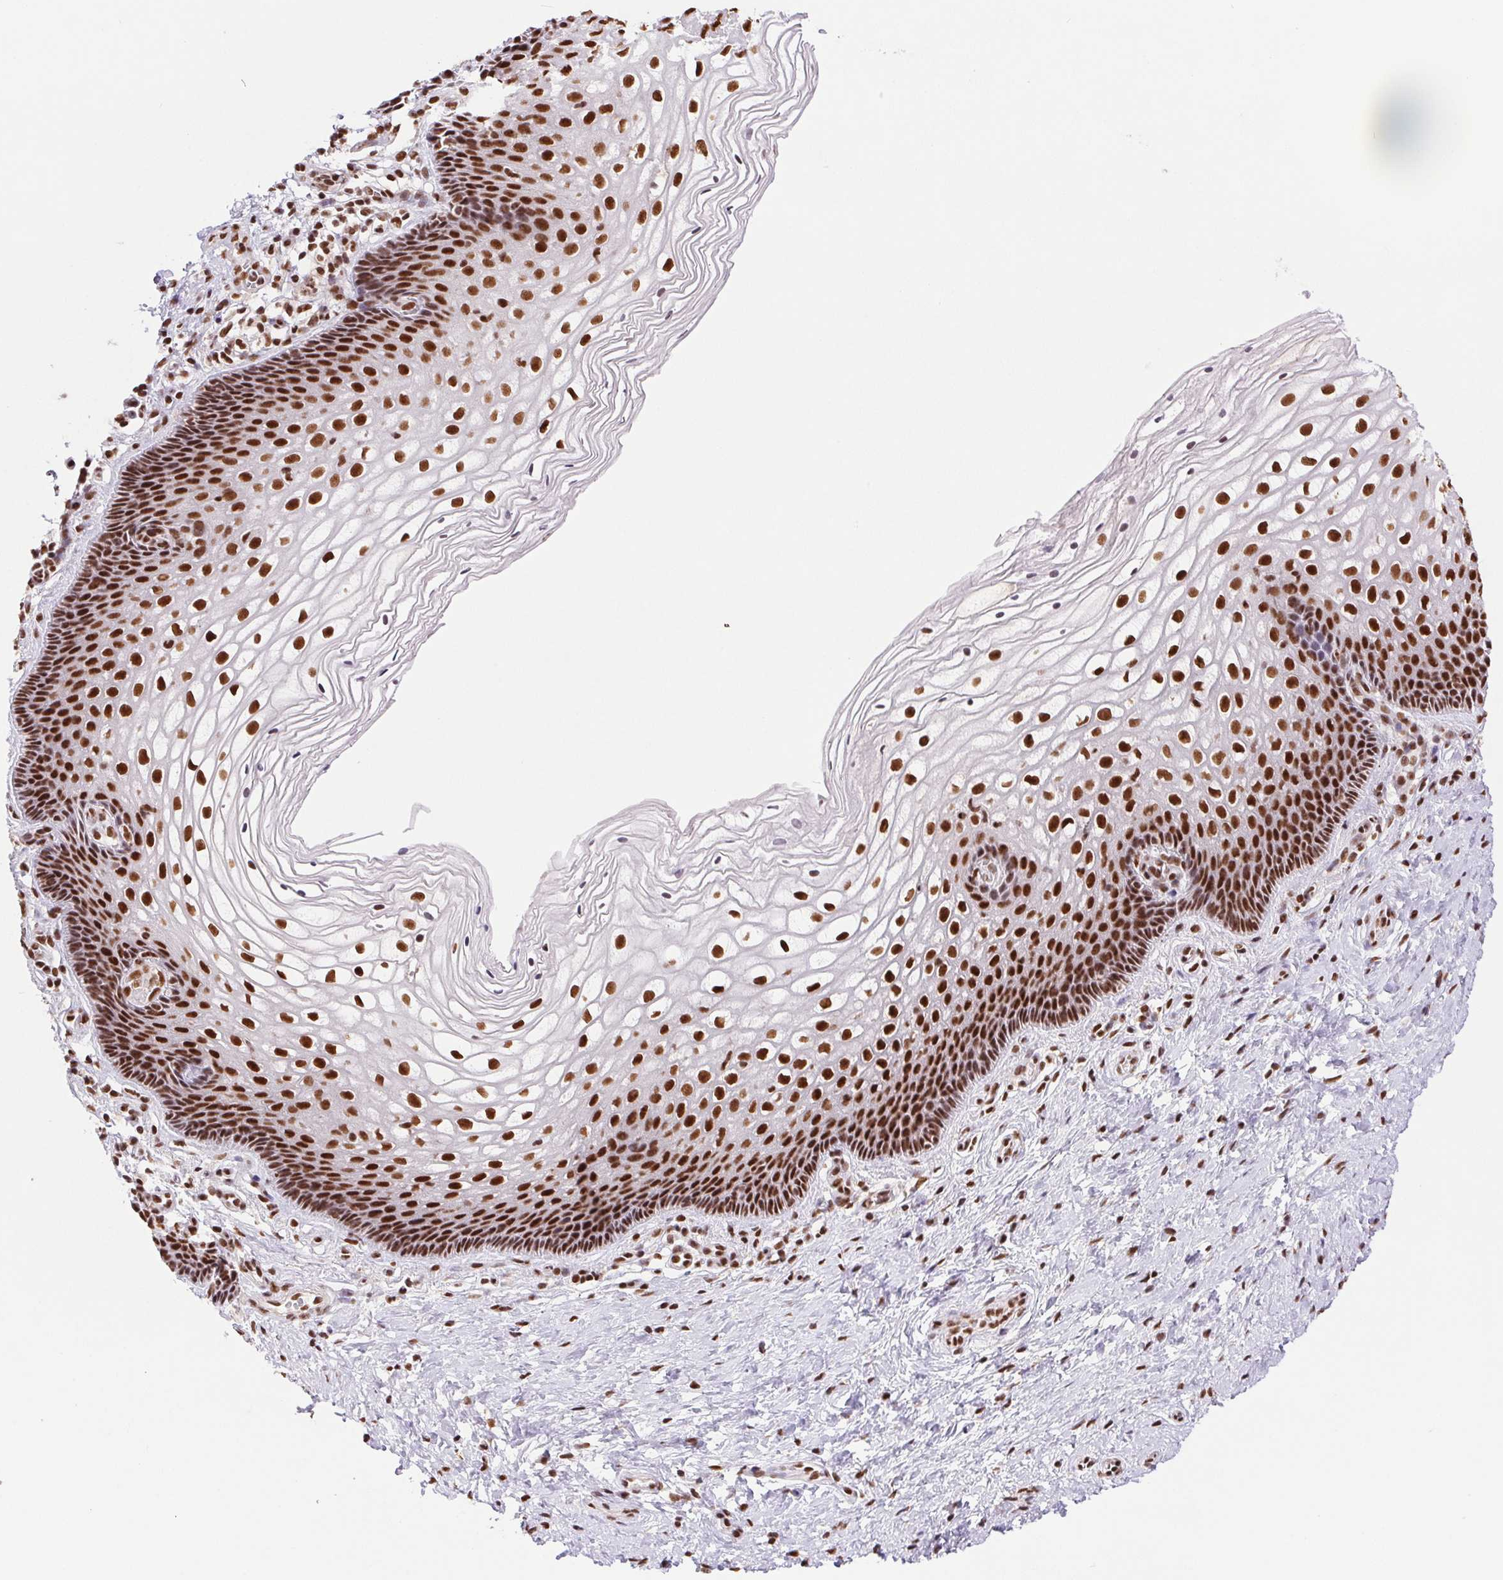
{"staining": {"intensity": "strong", "quantity": ">75%", "location": "nuclear"}, "tissue": "cervix", "cell_type": "Glandular cells", "image_type": "normal", "snomed": [{"axis": "morphology", "description": "Normal tissue, NOS"}, {"axis": "topography", "description": "Cervix"}], "caption": "Protein positivity by immunohistochemistry (IHC) demonstrates strong nuclear expression in approximately >75% of glandular cells in benign cervix.", "gene": "ZNF207", "patient": {"sex": "female", "age": 34}}